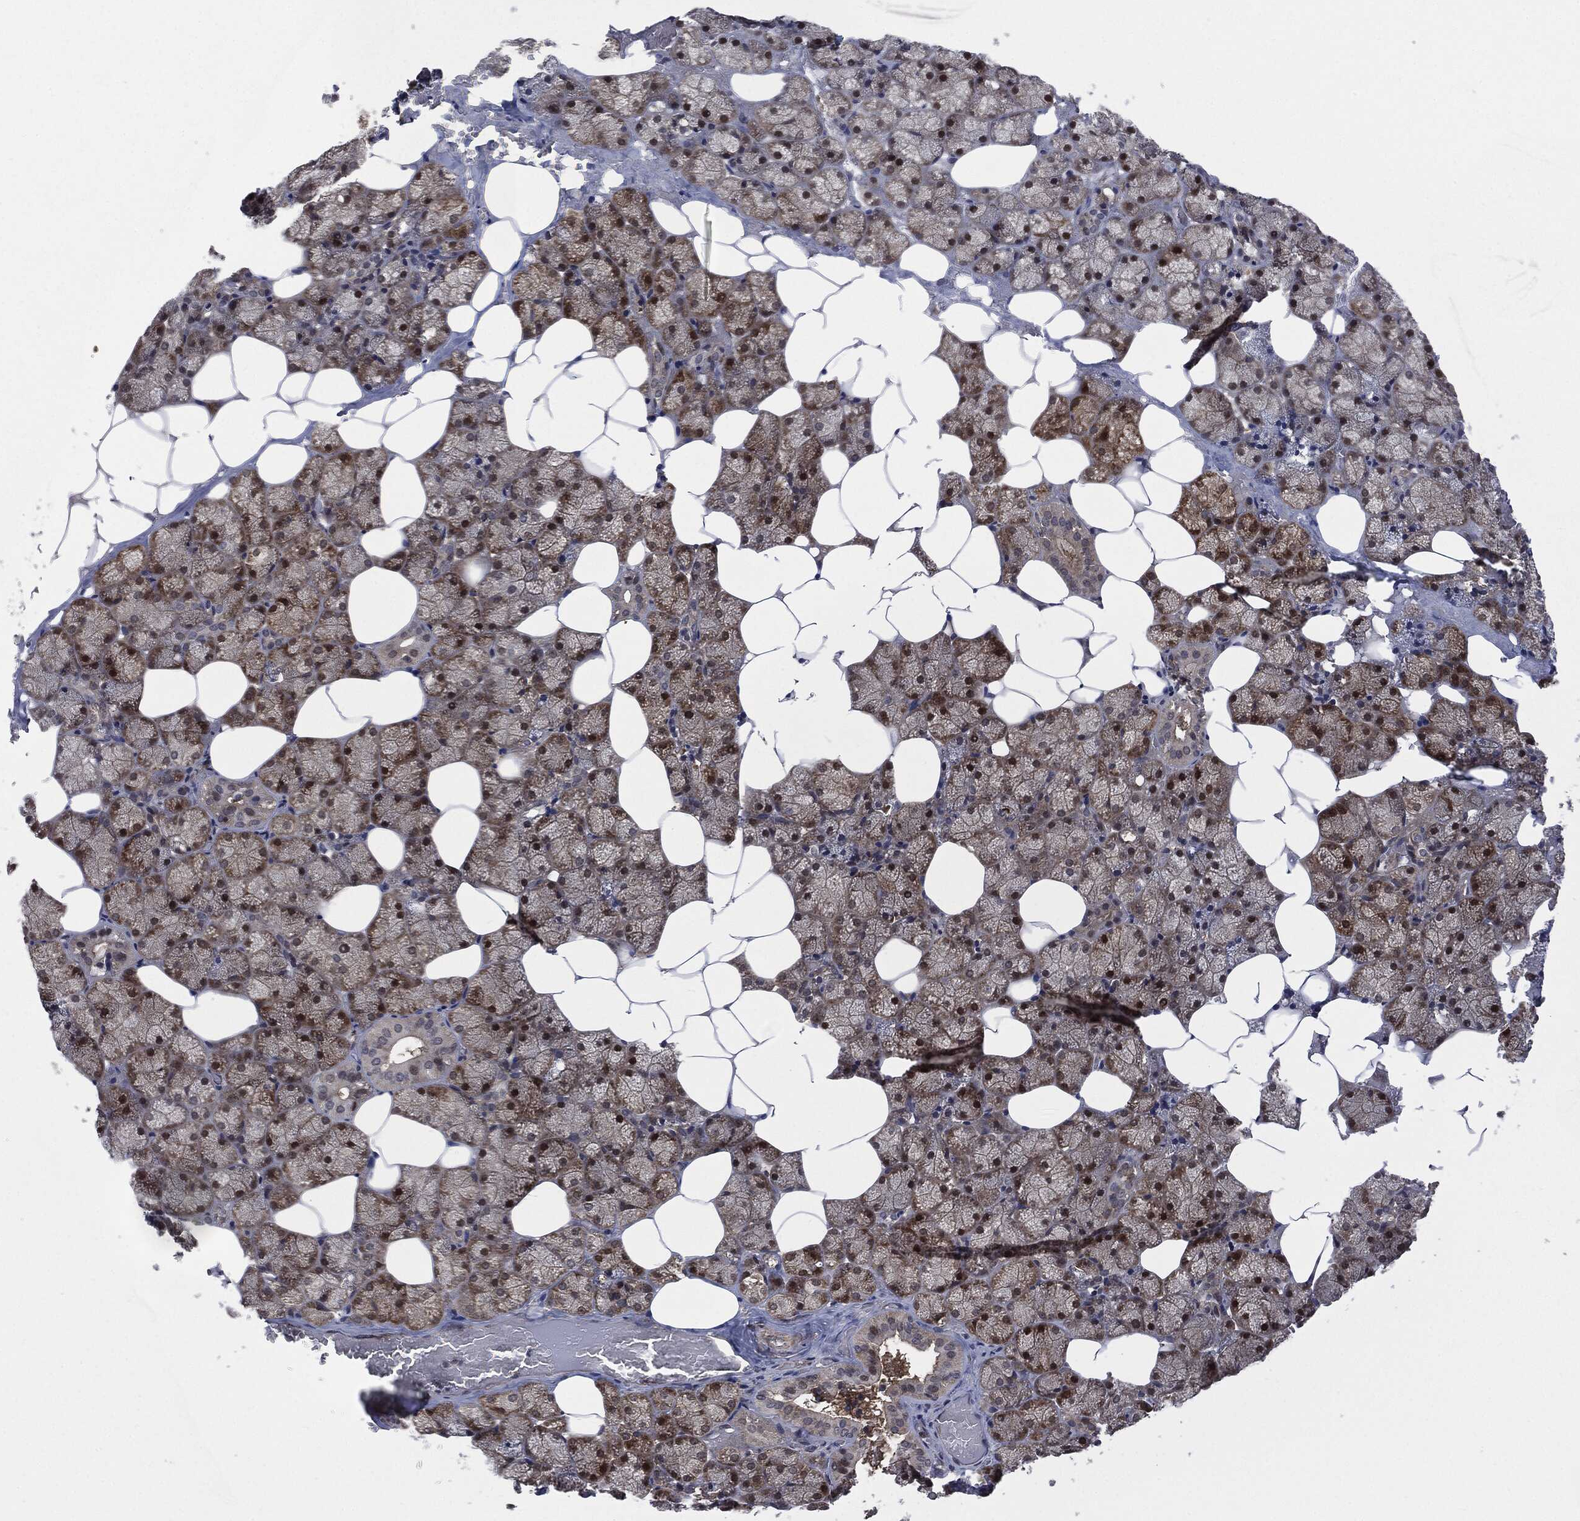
{"staining": {"intensity": "strong", "quantity": "25%-75%", "location": "cytoplasmic/membranous"}, "tissue": "salivary gland", "cell_type": "Glandular cells", "image_type": "normal", "snomed": [{"axis": "morphology", "description": "Normal tissue, NOS"}, {"axis": "topography", "description": "Salivary gland"}], "caption": "Immunohistochemistry photomicrograph of unremarkable salivary gland: human salivary gland stained using IHC displays high levels of strong protein expression localized specifically in the cytoplasmic/membranous of glandular cells, appearing as a cytoplasmic/membranous brown color.", "gene": "HRAS", "patient": {"sex": "male", "age": 38}}